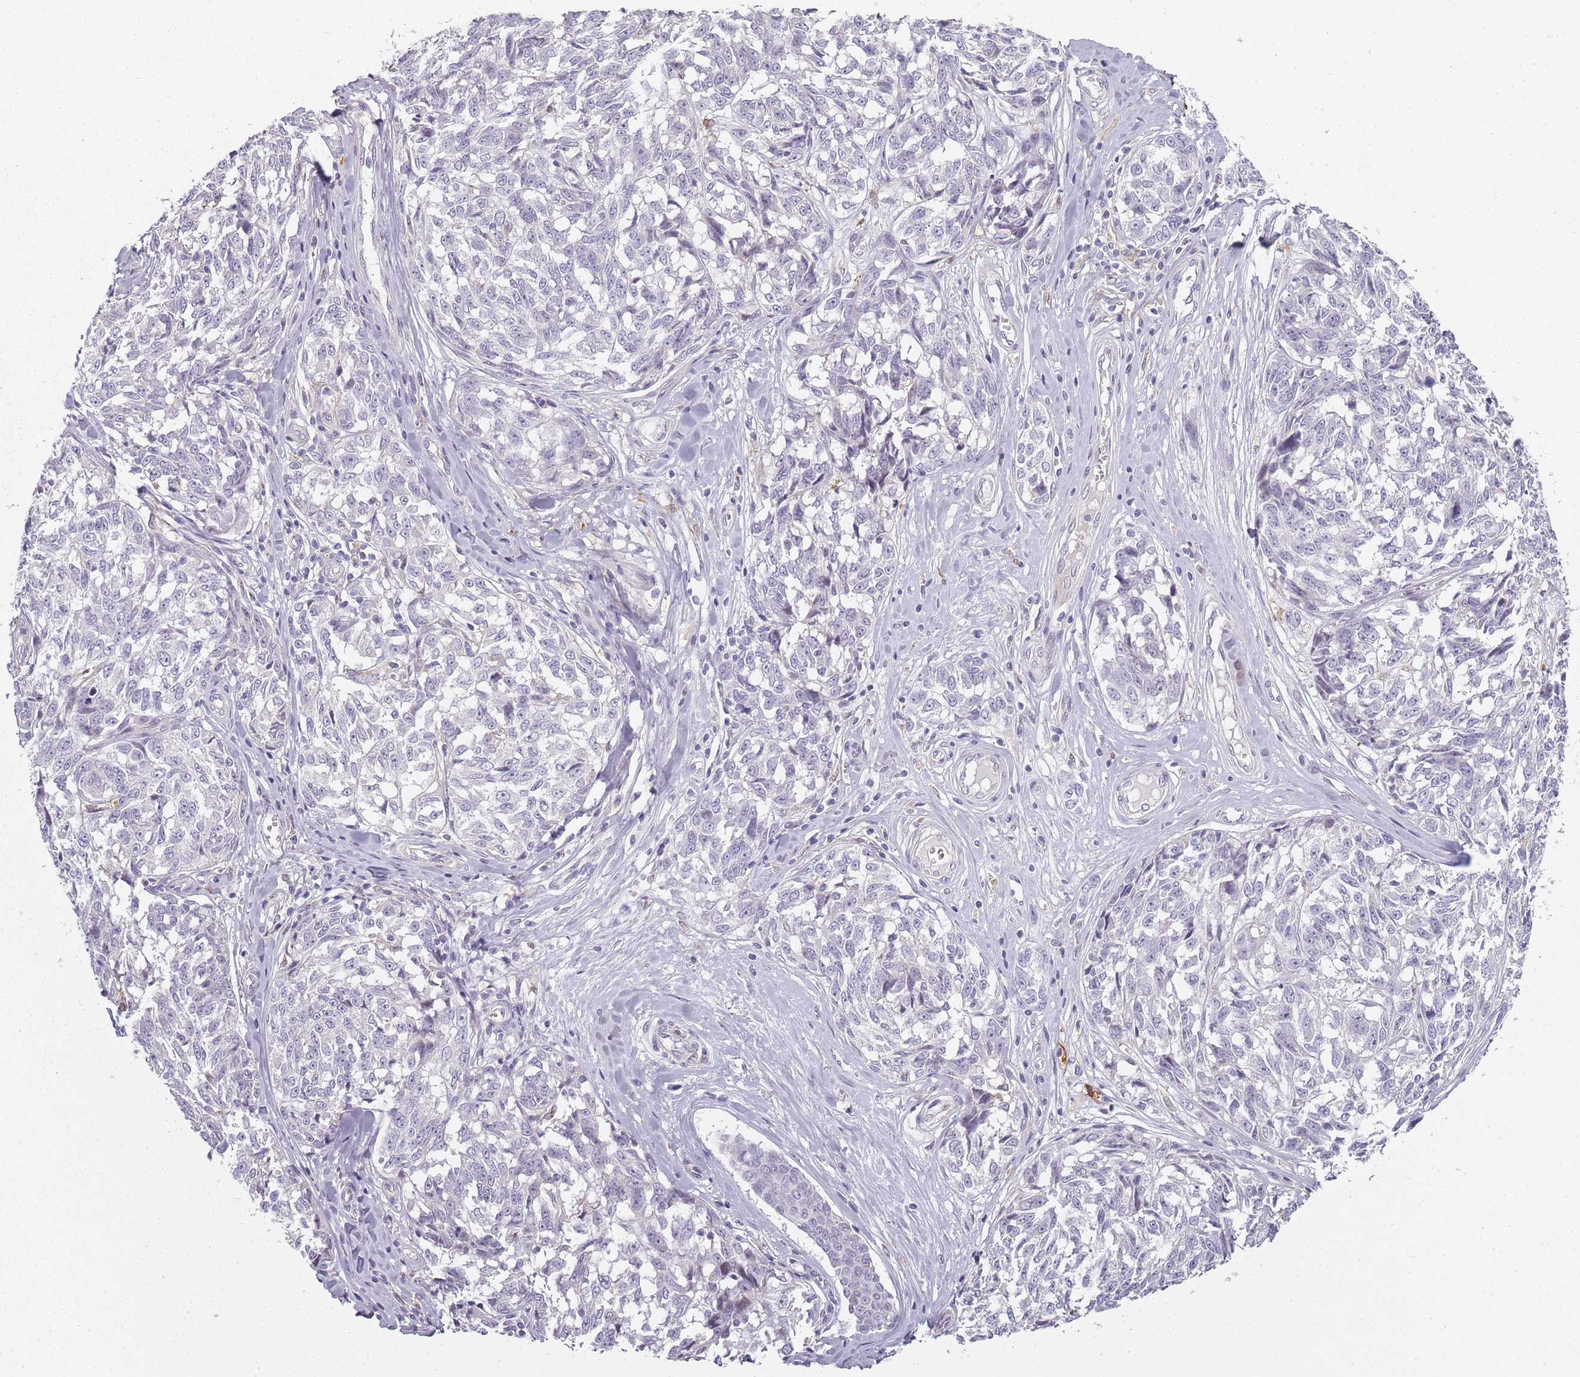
{"staining": {"intensity": "negative", "quantity": "none", "location": "none"}, "tissue": "melanoma", "cell_type": "Tumor cells", "image_type": "cancer", "snomed": [{"axis": "morphology", "description": "Normal tissue, NOS"}, {"axis": "morphology", "description": "Malignant melanoma, NOS"}, {"axis": "topography", "description": "Skin"}], "caption": "Melanoma stained for a protein using immunohistochemistry reveals no positivity tumor cells.", "gene": "CC2D2B", "patient": {"sex": "female", "age": 64}}